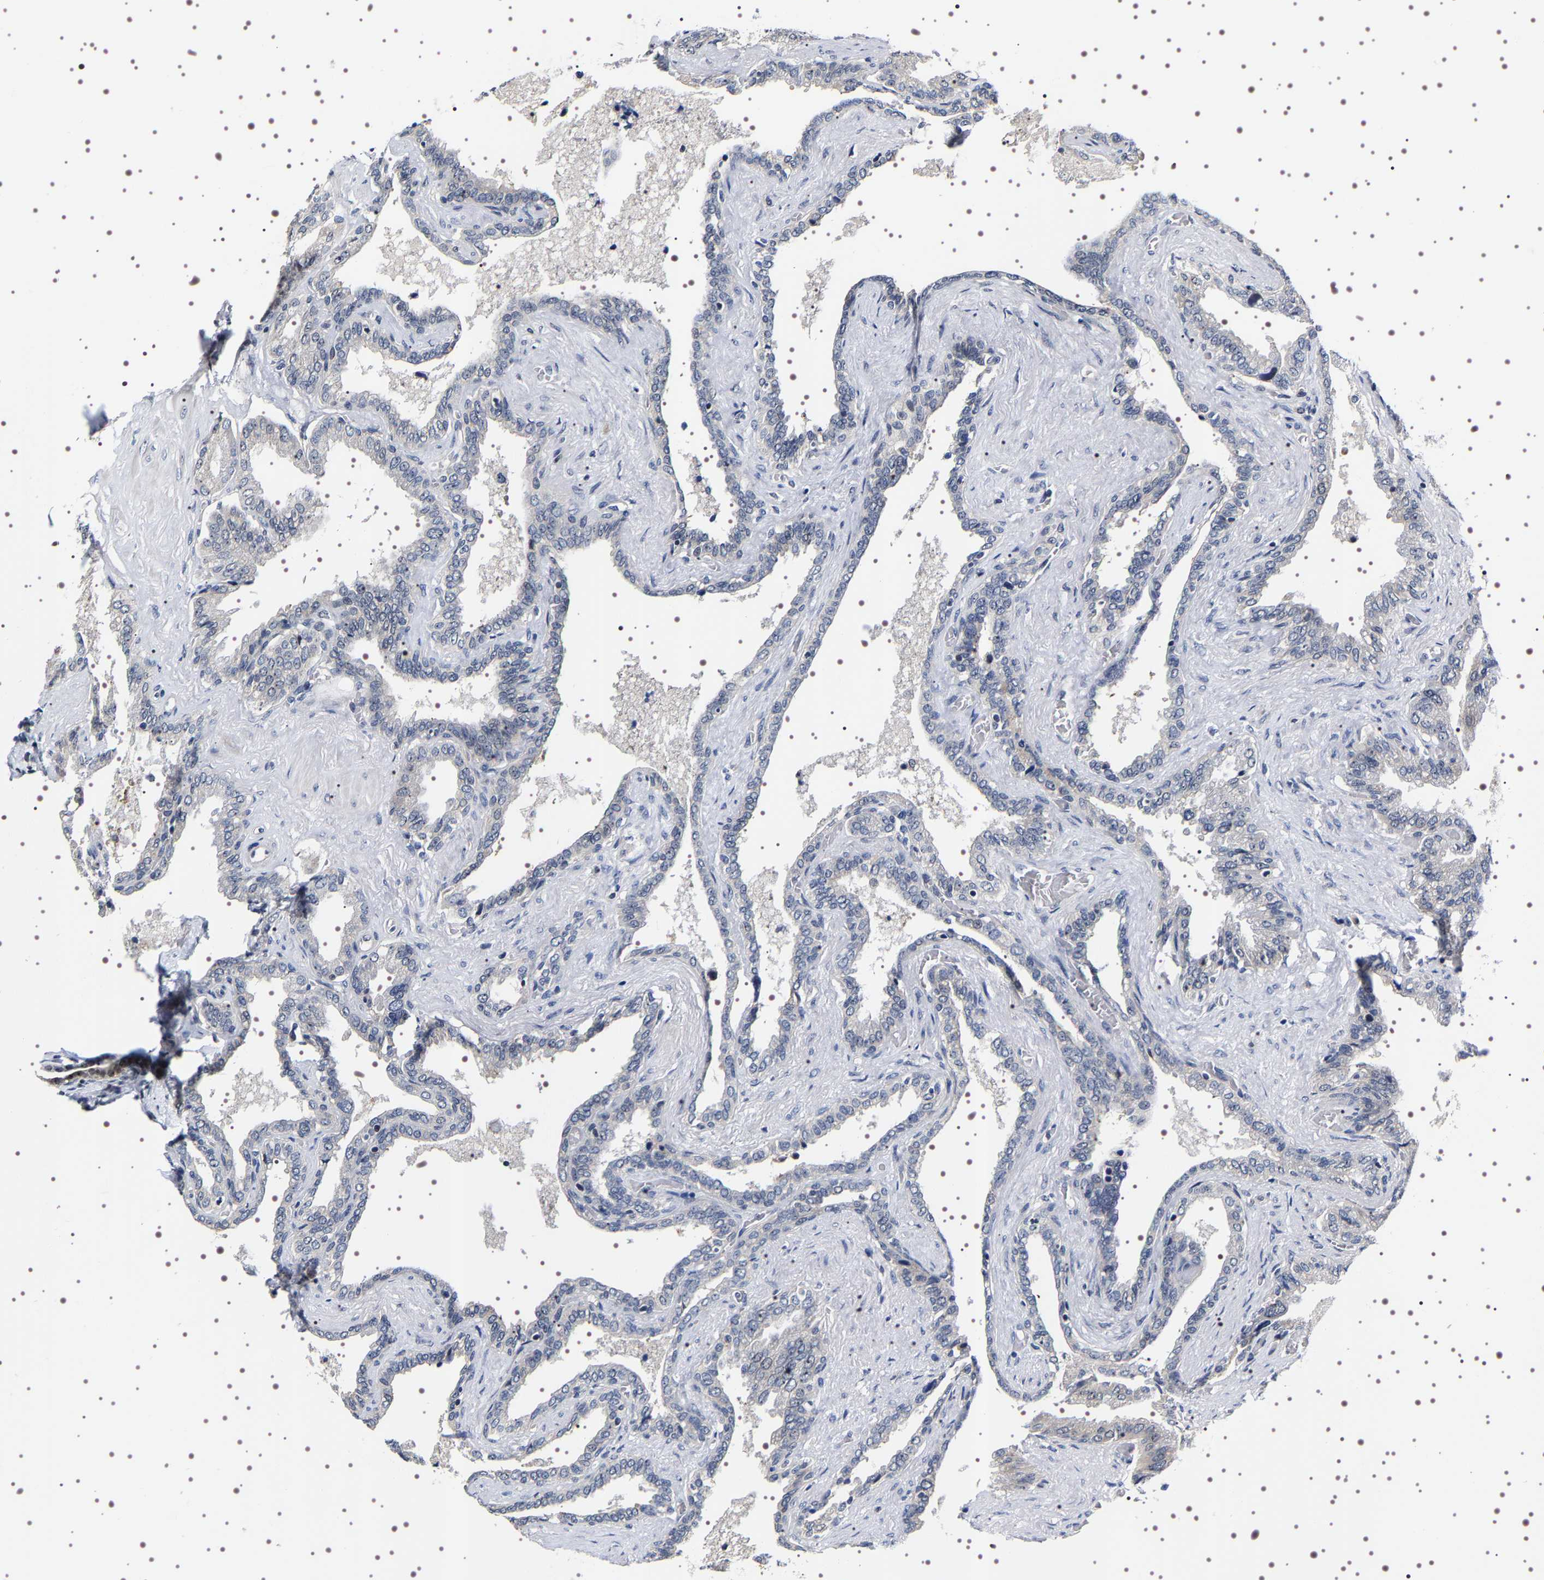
{"staining": {"intensity": "moderate", "quantity": "<25%", "location": "nuclear"}, "tissue": "seminal vesicle", "cell_type": "Glandular cells", "image_type": "normal", "snomed": [{"axis": "morphology", "description": "Normal tissue, NOS"}, {"axis": "topography", "description": "Seminal veicle"}], "caption": "Immunohistochemical staining of benign human seminal vesicle shows moderate nuclear protein staining in about <25% of glandular cells.", "gene": "GNL3", "patient": {"sex": "male", "age": 46}}